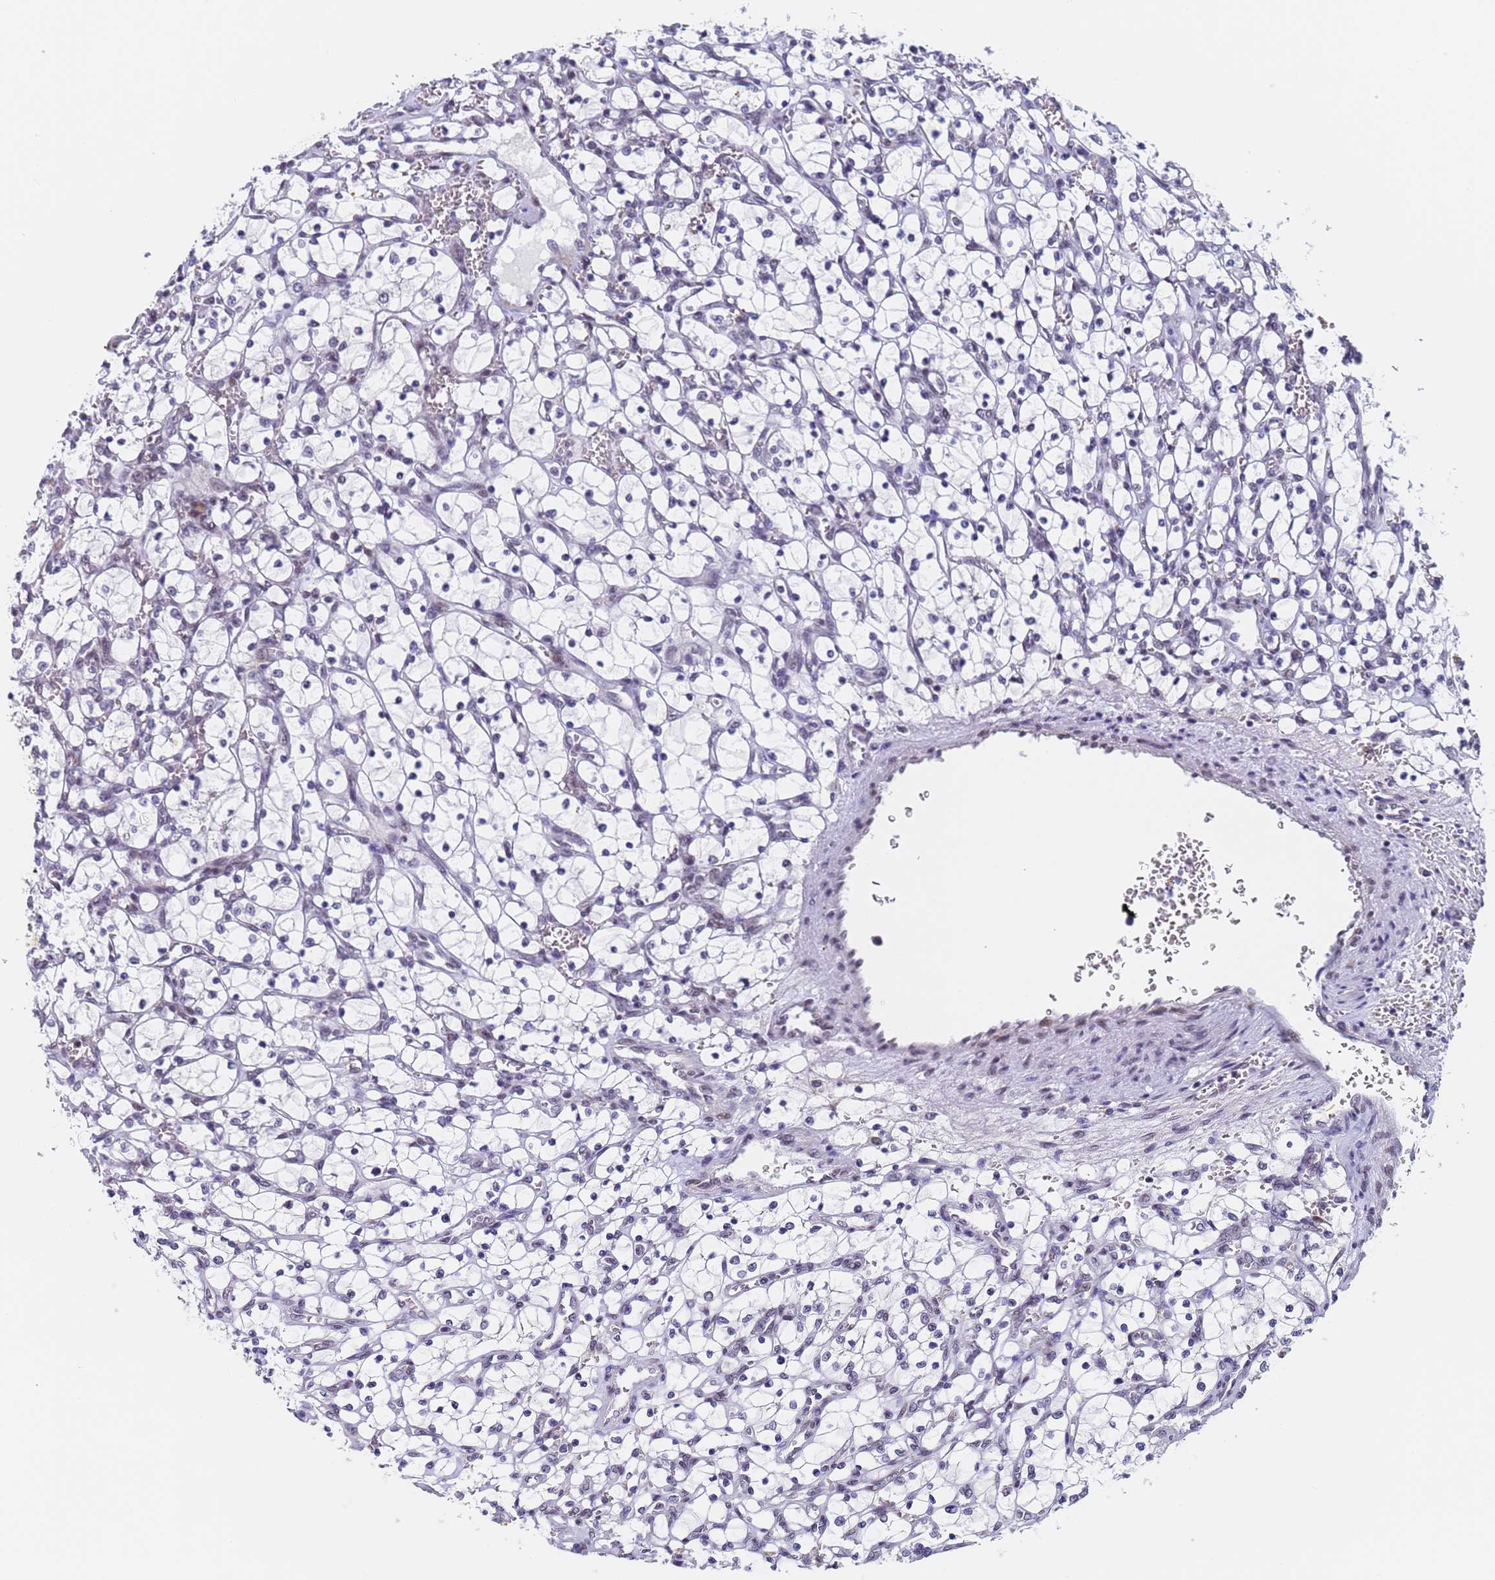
{"staining": {"intensity": "negative", "quantity": "none", "location": "none"}, "tissue": "renal cancer", "cell_type": "Tumor cells", "image_type": "cancer", "snomed": [{"axis": "morphology", "description": "Adenocarcinoma, NOS"}, {"axis": "topography", "description": "Kidney"}], "caption": "Tumor cells are negative for brown protein staining in adenocarcinoma (renal).", "gene": "FNBP4", "patient": {"sex": "female", "age": 69}}